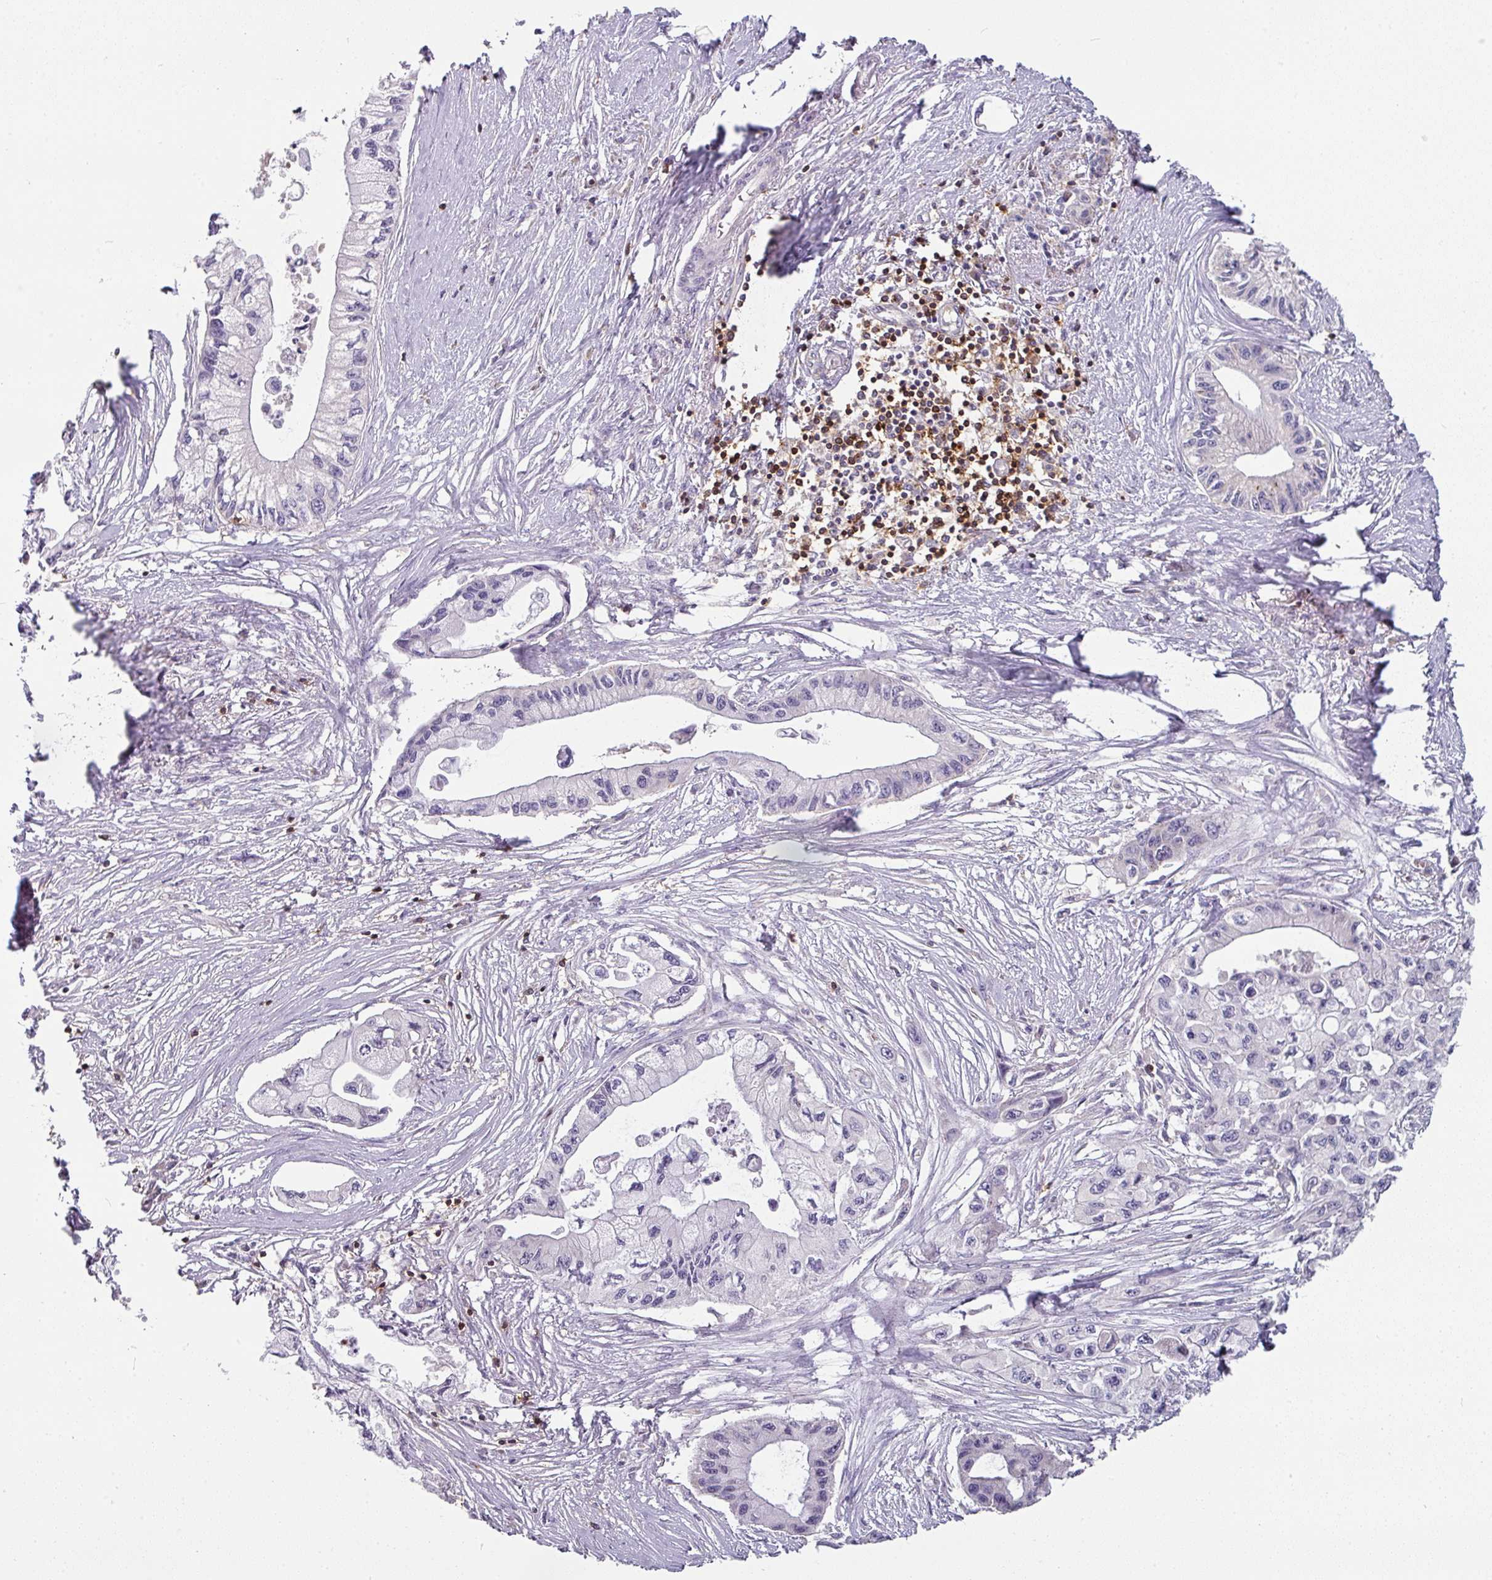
{"staining": {"intensity": "negative", "quantity": "none", "location": "none"}, "tissue": "pancreatic cancer", "cell_type": "Tumor cells", "image_type": "cancer", "snomed": [{"axis": "morphology", "description": "Adenocarcinoma, NOS"}, {"axis": "topography", "description": "Pancreas"}], "caption": "Immunohistochemistry micrograph of neoplastic tissue: adenocarcinoma (pancreatic) stained with DAB demonstrates no significant protein positivity in tumor cells.", "gene": "CD3G", "patient": {"sex": "male", "age": 61}}